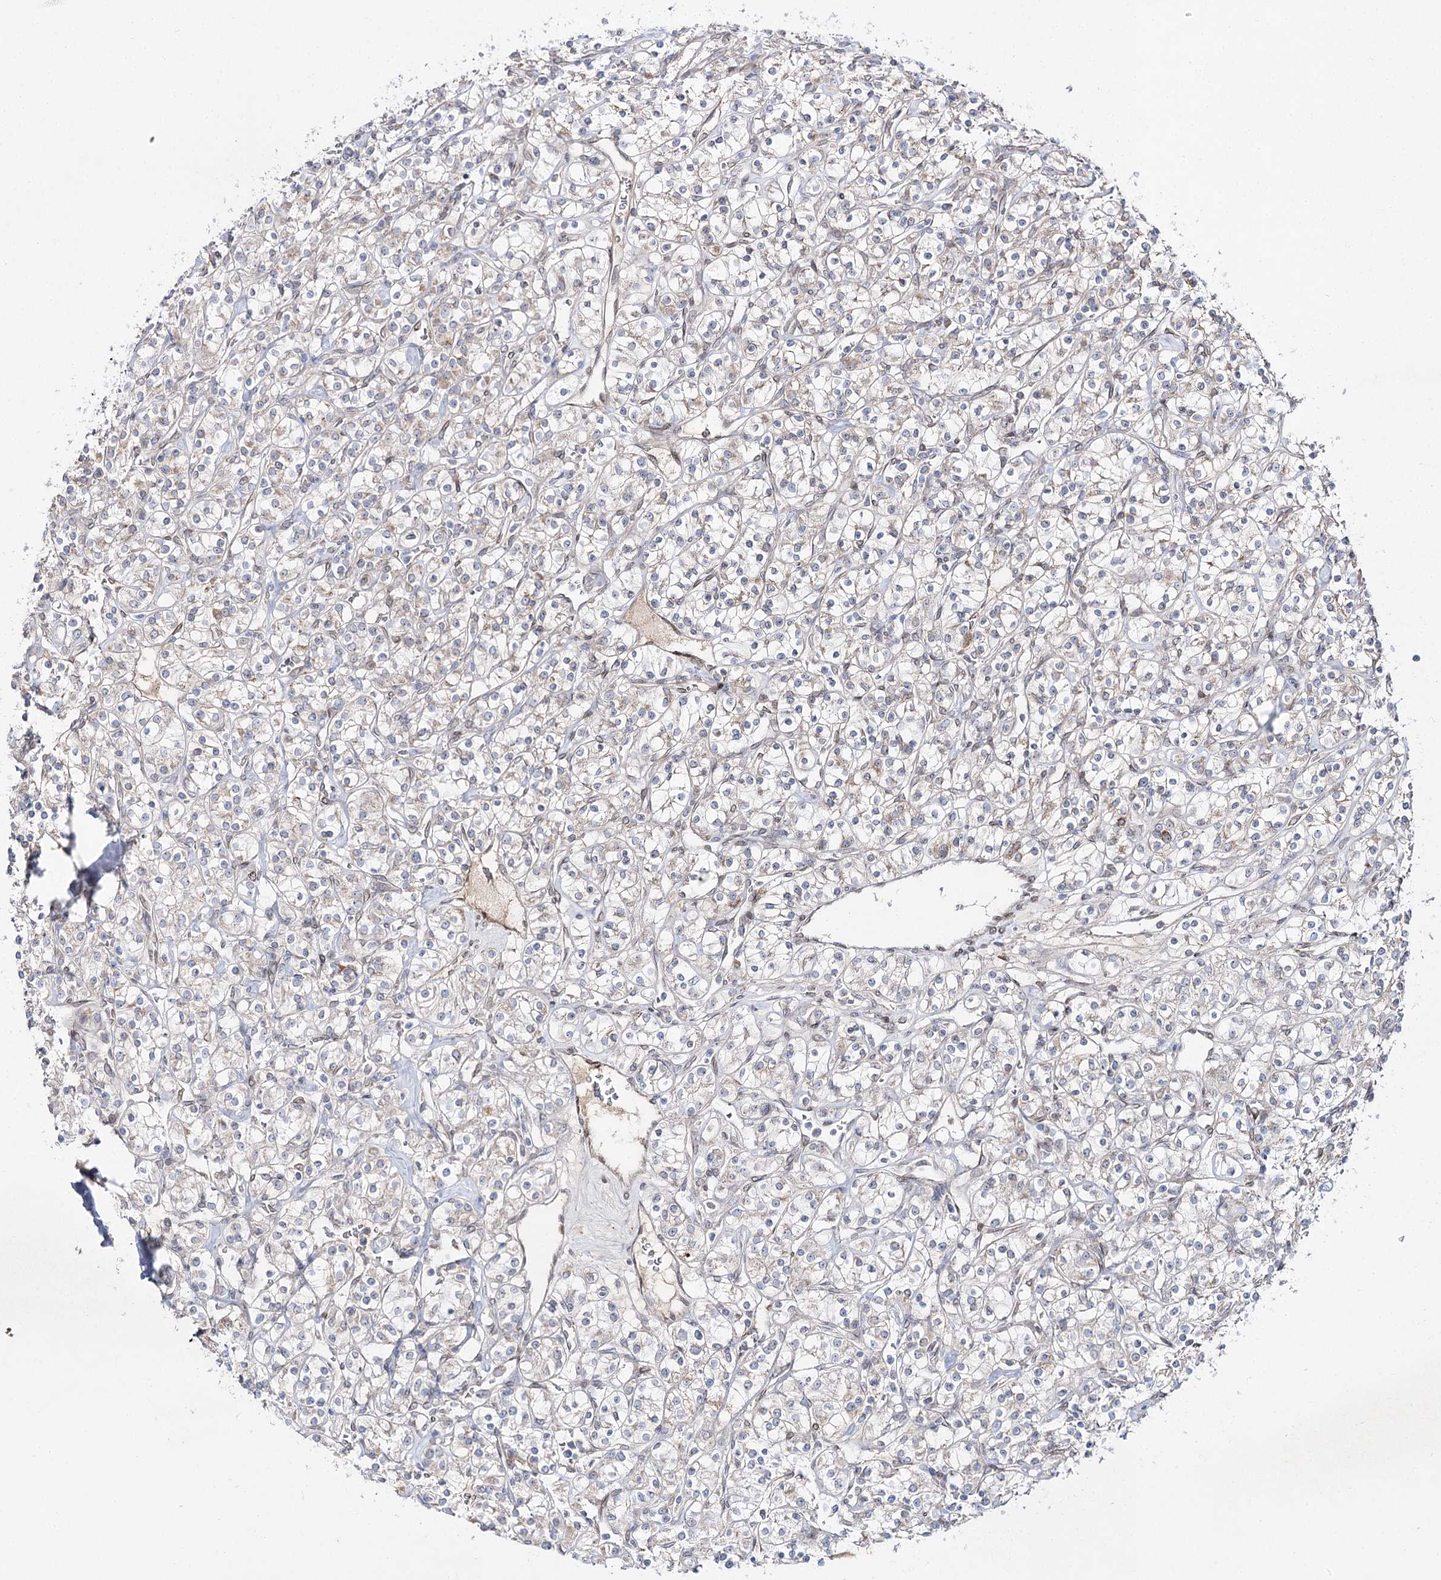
{"staining": {"intensity": "negative", "quantity": "none", "location": "none"}, "tissue": "renal cancer", "cell_type": "Tumor cells", "image_type": "cancer", "snomed": [{"axis": "morphology", "description": "Adenocarcinoma, NOS"}, {"axis": "topography", "description": "Kidney"}], "caption": "An IHC histopathology image of renal adenocarcinoma is shown. There is no staining in tumor cells of renal adenocarcinoma.", "gene": "C11orf80", "patient": {"sex": "male", "age": 77}}